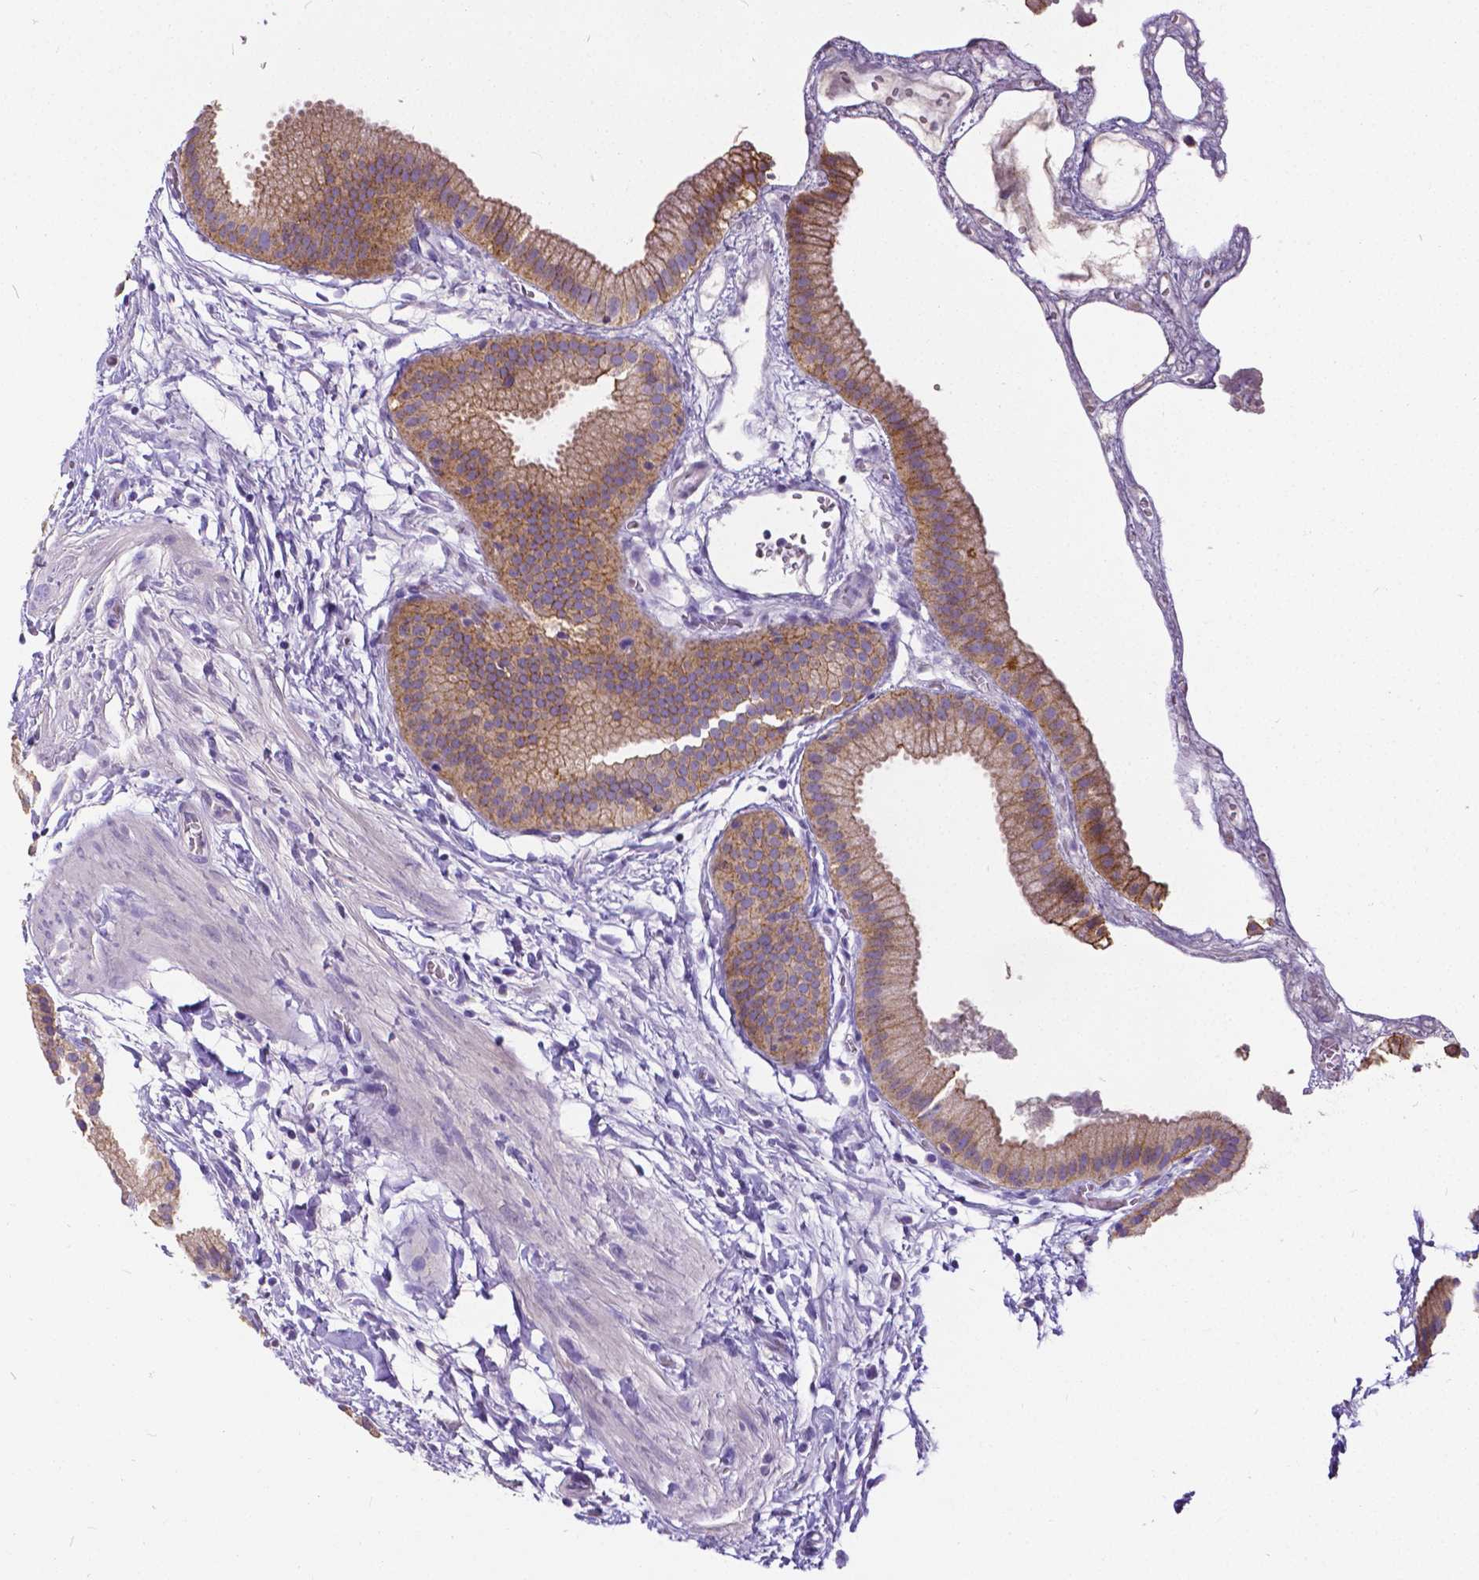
{"staining": {"intensity": "moderate", "quantity": ">75%", "location": "cytoplasmic/membranous"}, "tissue": "gallbladder", "cell_type": "Glandular cells", "image_type": "normal", "snomed": [{"axis": "morphology", "description": "Normal tissue, NOS"}, {"axis": "topography", "description": "Gallbladder"}], "caption": "Gallbladder stained with immunohistochemistry demonstrates moderate cytoplasmic/membranous positivity in about >75% of glandular cells. (DAB IHC, brown staining for protein, blue staining for nuclei).", "gene": "OCLN", "patient": {"sex": "female", "age": 63}}